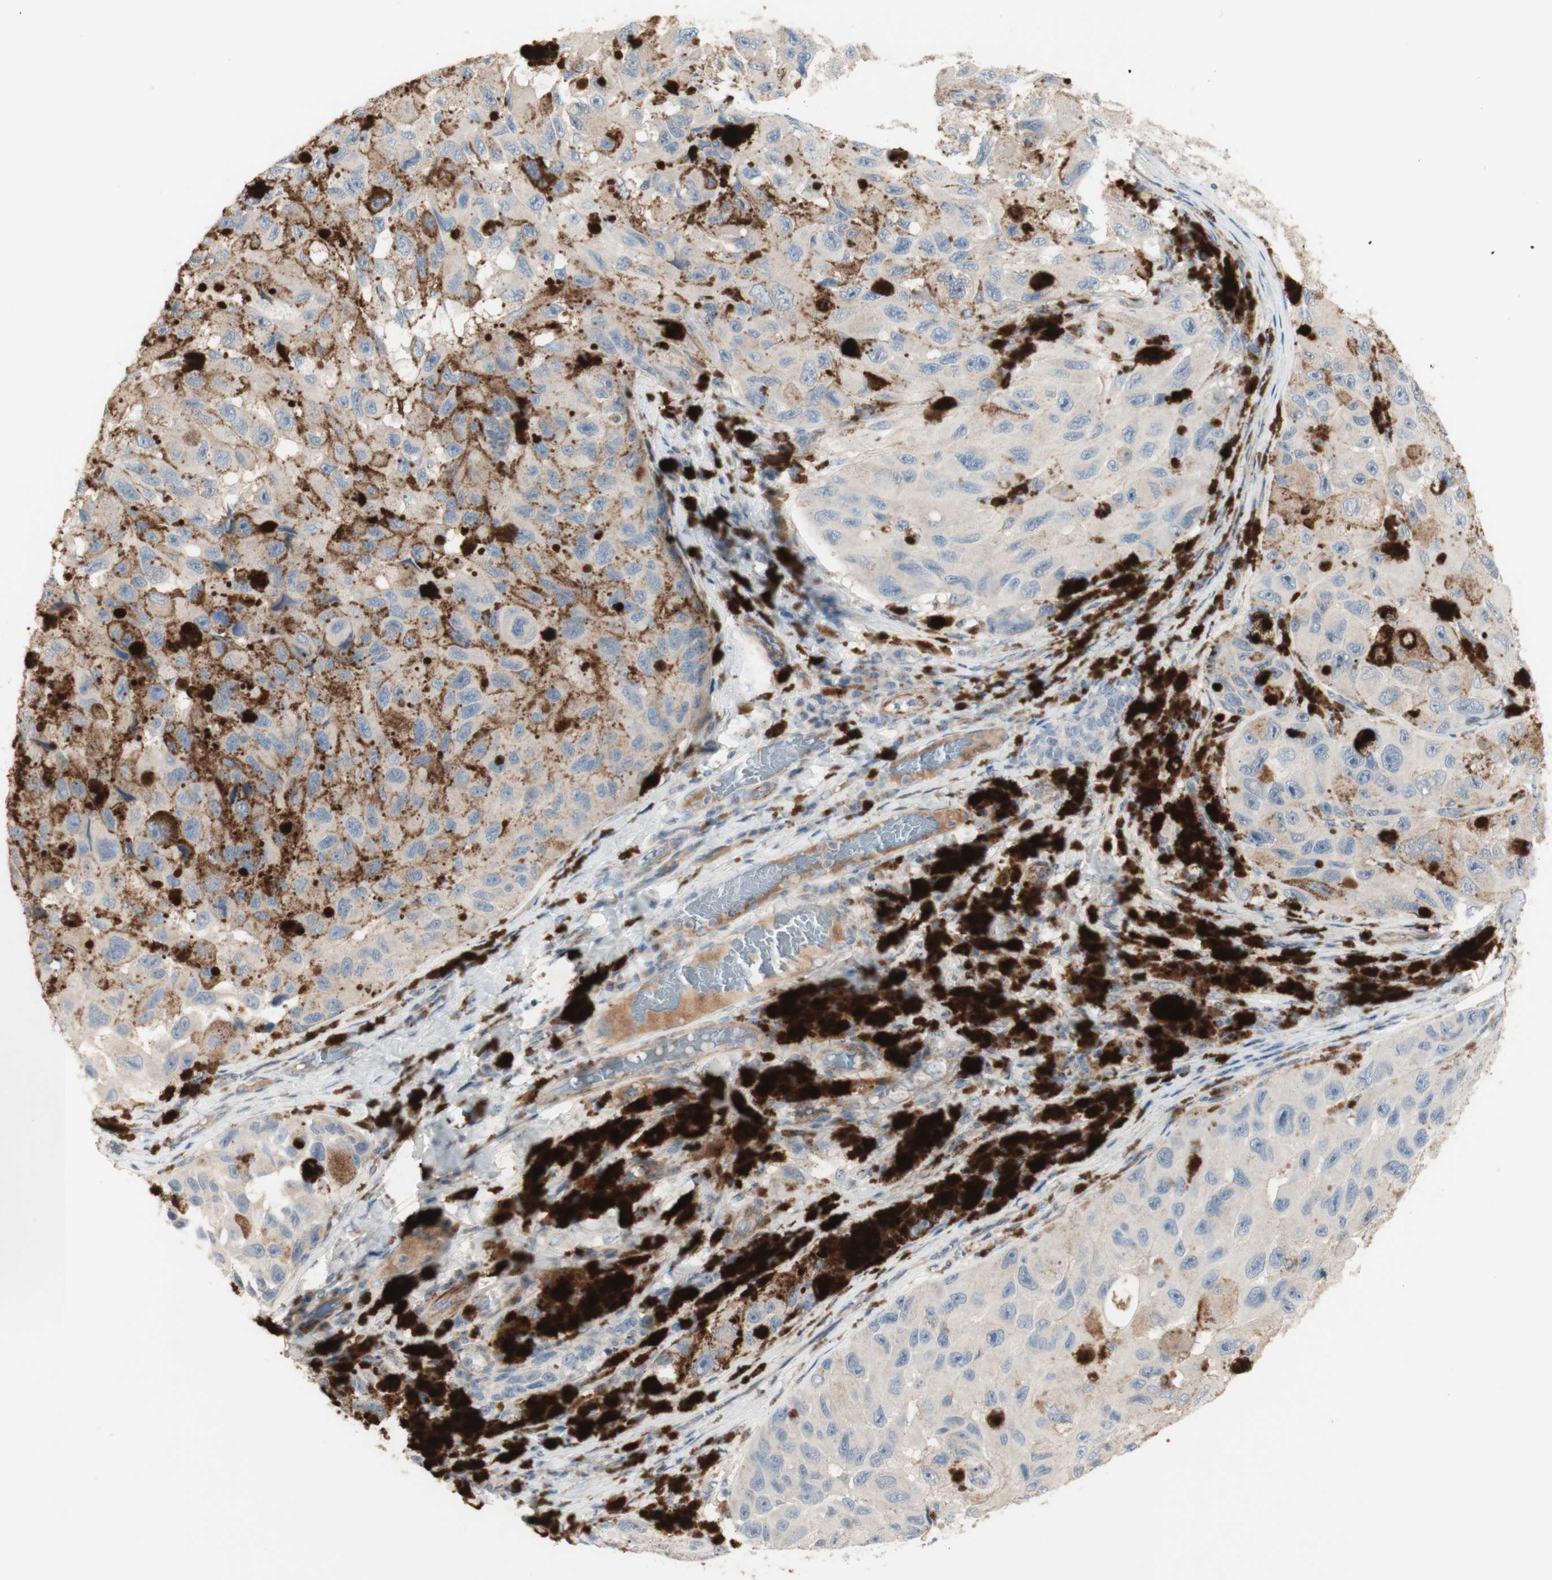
{"staining": {"intensity": "negative", "quantity": "none", "location": "none"}, "tissue": "melanoma", "cell_type": "Tumor cells", "image_type": "cancer", "snomed": [{"axis": "morphology", "description": "Malignant melanoma, NOS"}, {"axis": "topography", "description": "Skin"}], "caption": "The IHC micrograph has no significant staining in tumor cells of melanoma tissue. The staining was performed using DAB (3,3'-diaminobenzidine) to visualize the protein expression in brown, while the nuclei were stained in blue with hematoxylin (Magnification: 20x).", "gene": "MANEA", "patient": {"sex": "female", "age": 73}}